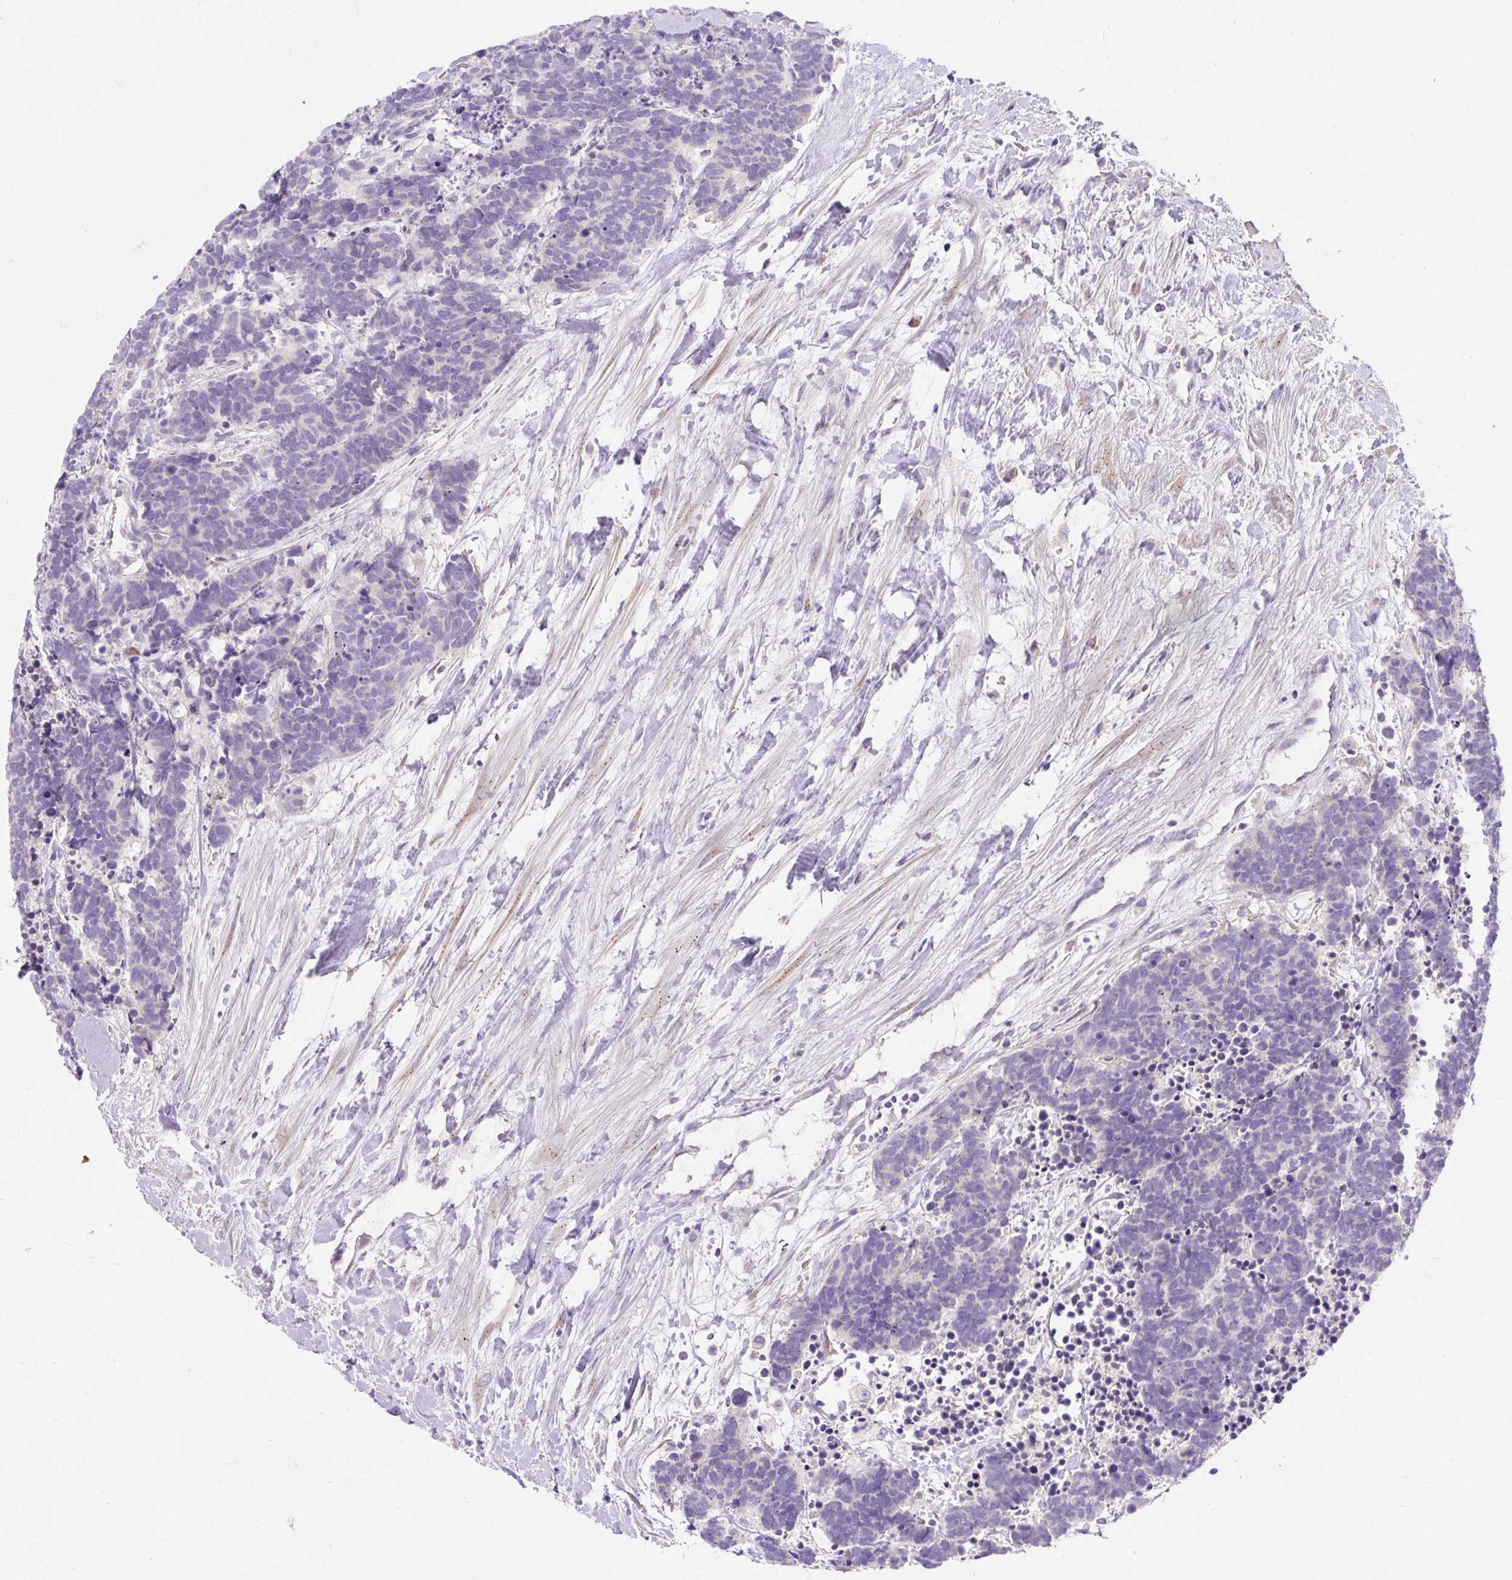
{"staining": {"intensity": "negative", "quantity": "none", "location": "none"}, "tissue": "carcinoid", "cell_type": "Tumor cells", "image_type": "cancer", "snomed": [{"axis": "morphology", "description": "Carcinoma, NOS"}, {"axis": "morphology", "description": "Carcinoid, malignant, NOS"}, {"axis": "topography", "description": "Prostate"}], "caption": "A high-resolution image shows IHC staining of carcinoma, which demonstrates no significant positivity in tumor cells.", "gene": "SUSD5", "patient": {"sex": "male", "age": 57}}